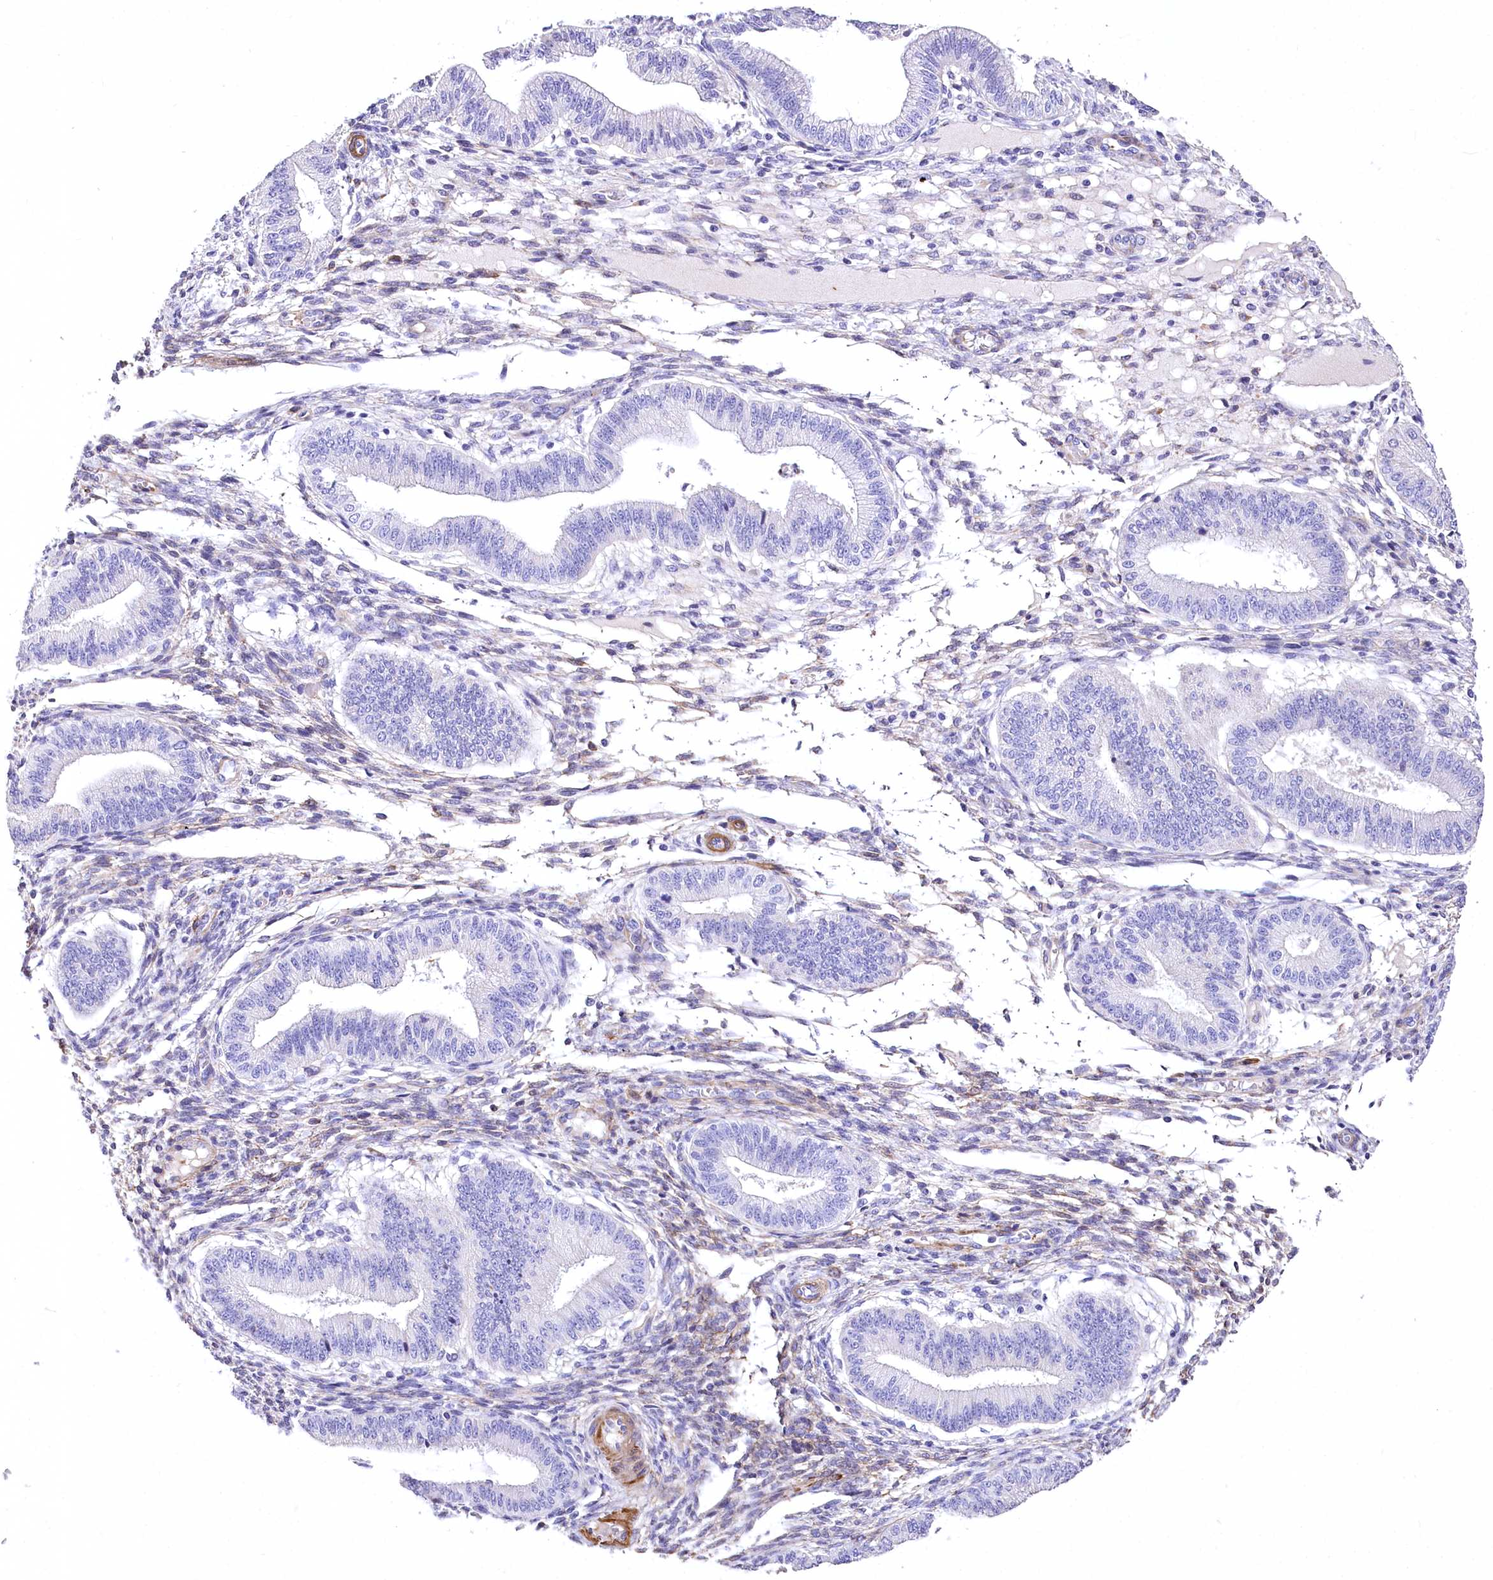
{"staining": {"intensity": "negative", "quantity": "none", "location": "none"}, "tissue": "endometrium", "cell_type": "Cells in endometrial stroma", "image_type": "normal", "snomed": [{"axis": "morphology", "description": "Normal tissue, NOS"}, {"axis": "topography", "description": "Endometrium"}], "caption": "This is a histopathology image of immunohistochemistry staining of normal endometrium, which shows no positivity in cells in endometrial stroma.", "gene": "RDH16", "patient": {"sex": "female", "age": 39}}